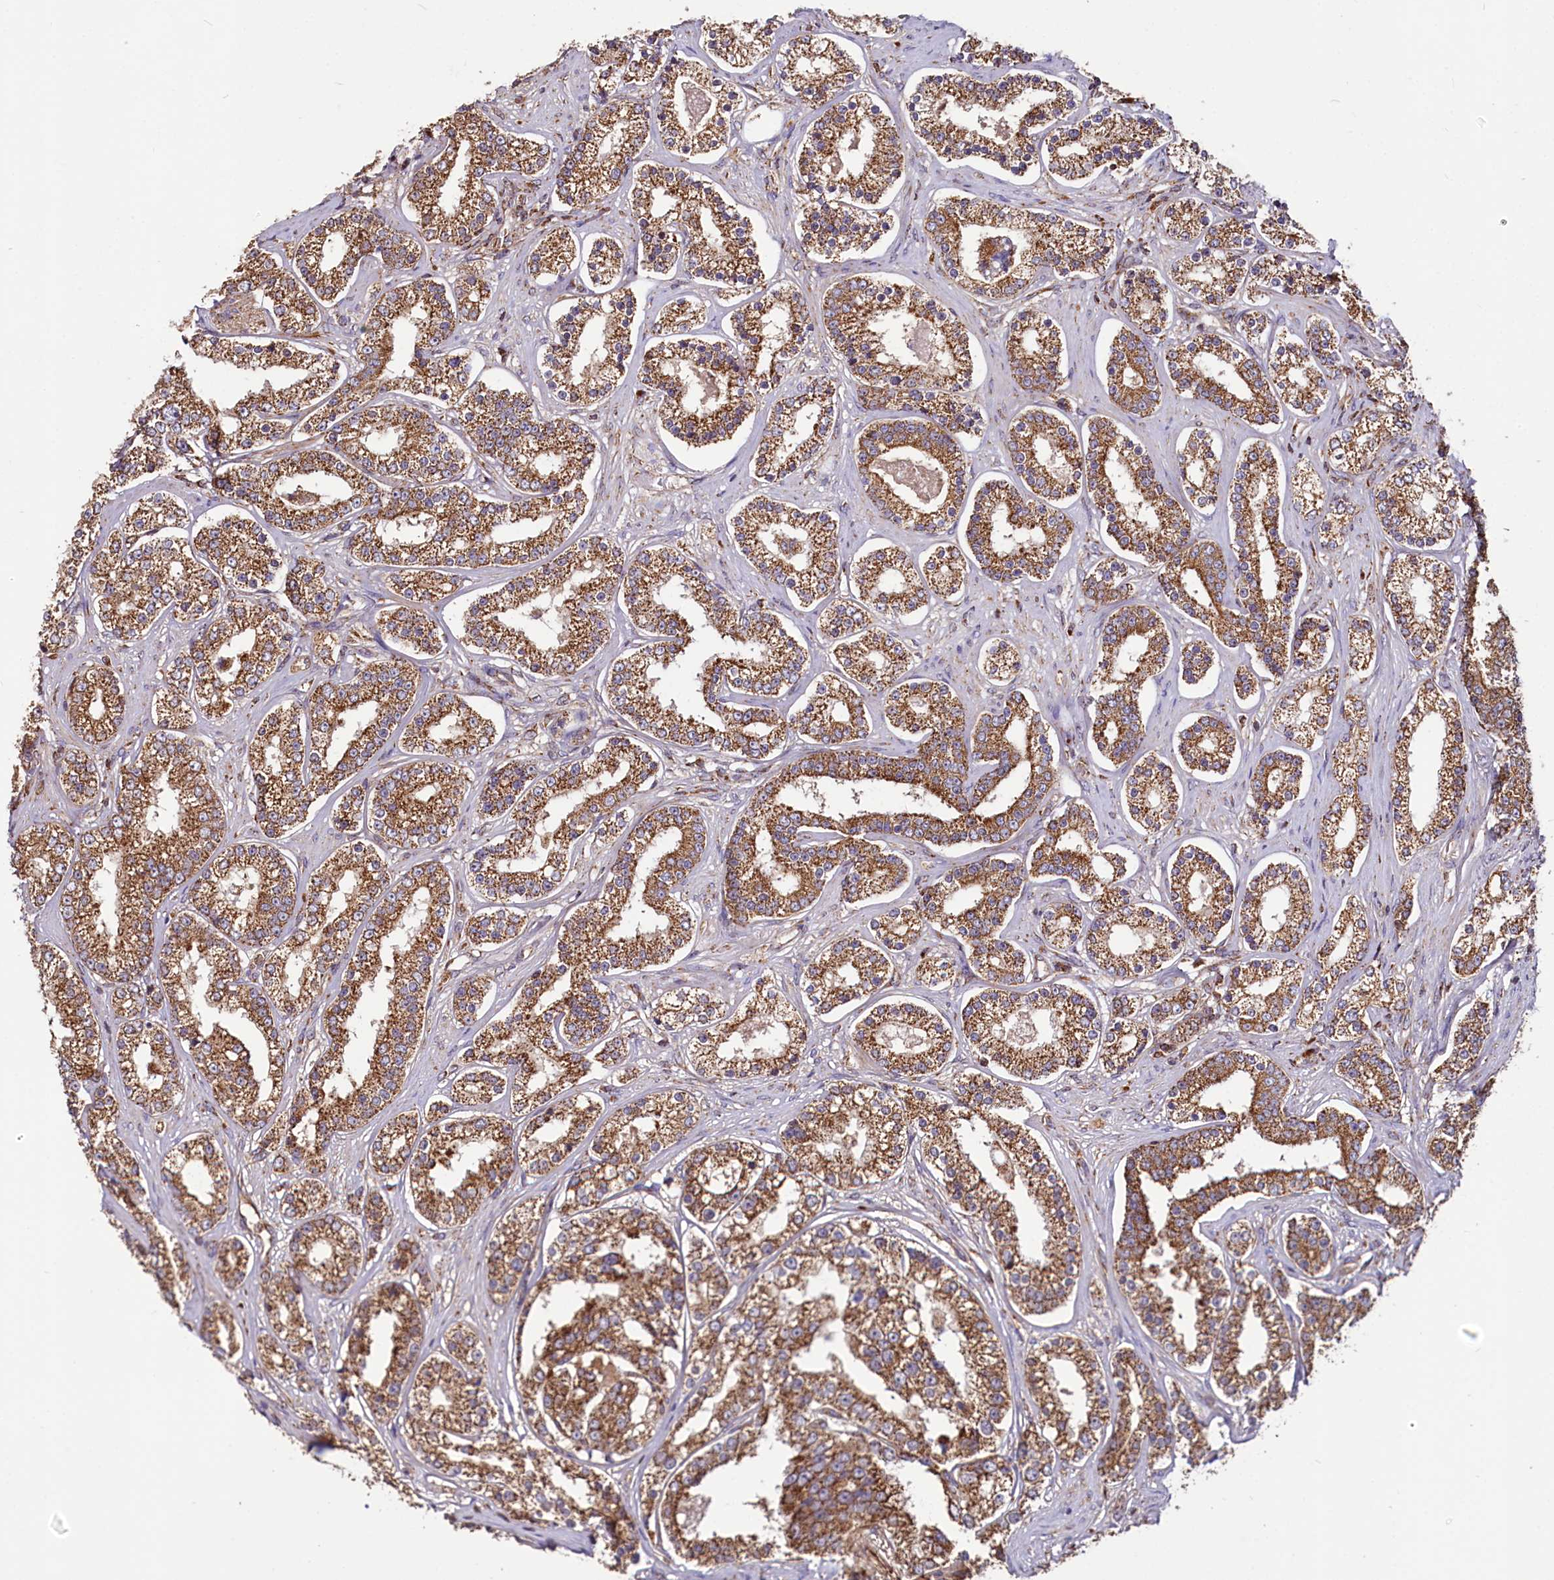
{"staining": {"intensity": "moderate", "quantity": ">75%", "location": "cytoplasmic/membranous"}, "tissue": "prostate cancer", "cell_type": "Tumor cells", "image_type": "cancer", "snomed": [{"axis": "morphology", "description": "Normal tissue, NOS"}, {"axis": "morphology", "description": "Adenocarcinoma, High grade"}, {"axis": "topography", "description": "Prostate"}], "caption": "Human prostate cancer (high-grade adenocarcinoma) stained with a protein marker exhibits moderate staining in tumor cells.", "gene": "NUDT15", "patient": {"sex": "male", "age": 83}}